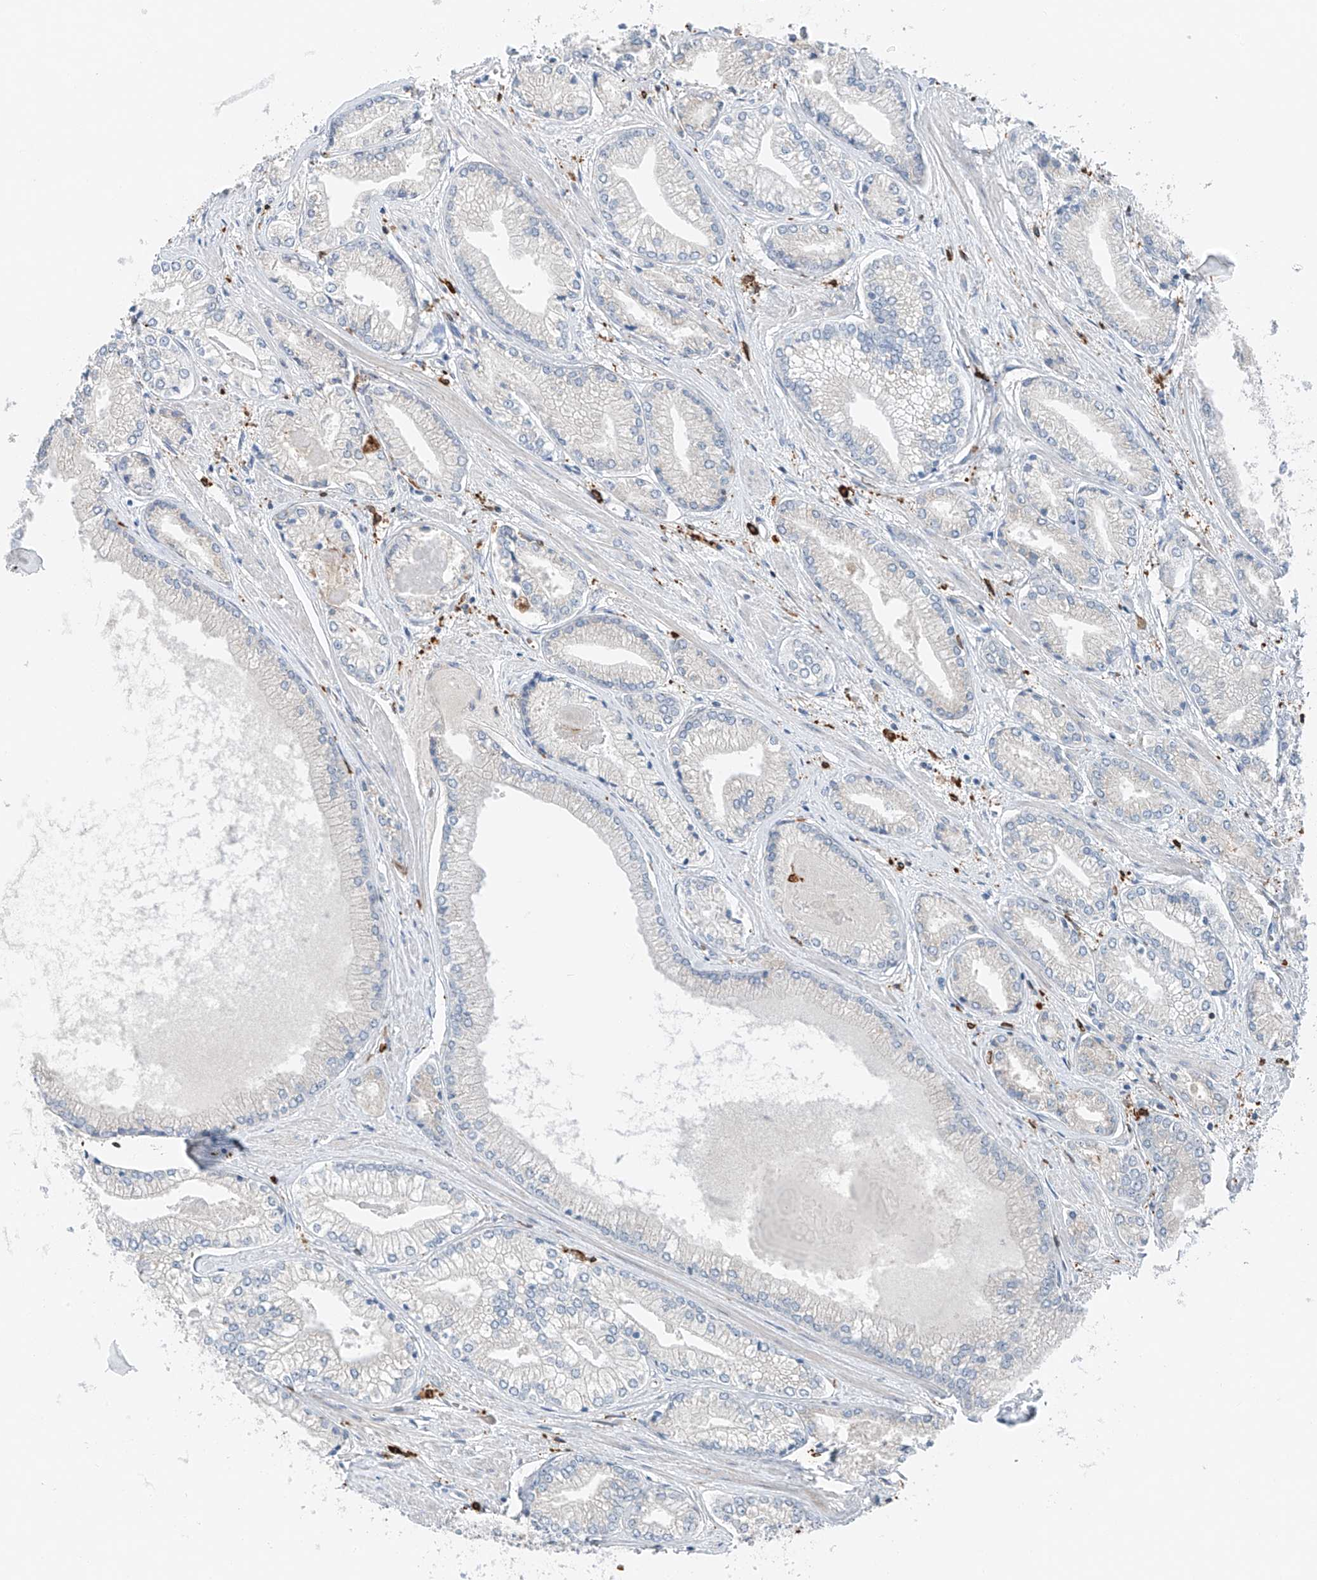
{"staining": {"intensity": "negative", "quantity": "none", "location": "none"}, "tissue": "prostate cancer", "cell_type": "Tumor cells", "image_type": "cancer", "snomed": [{"axis": "morphology", "description": "Adenocarcinoma, Low grade"}, {"axis": "topography", "description": "Prostate"}], "caption": "There is no significant positivity in tumor cells of prostate adenocarcinoma (low-grade).", "gene": "TBXAS1", "patient": {"sex": "male", "age": 60}}